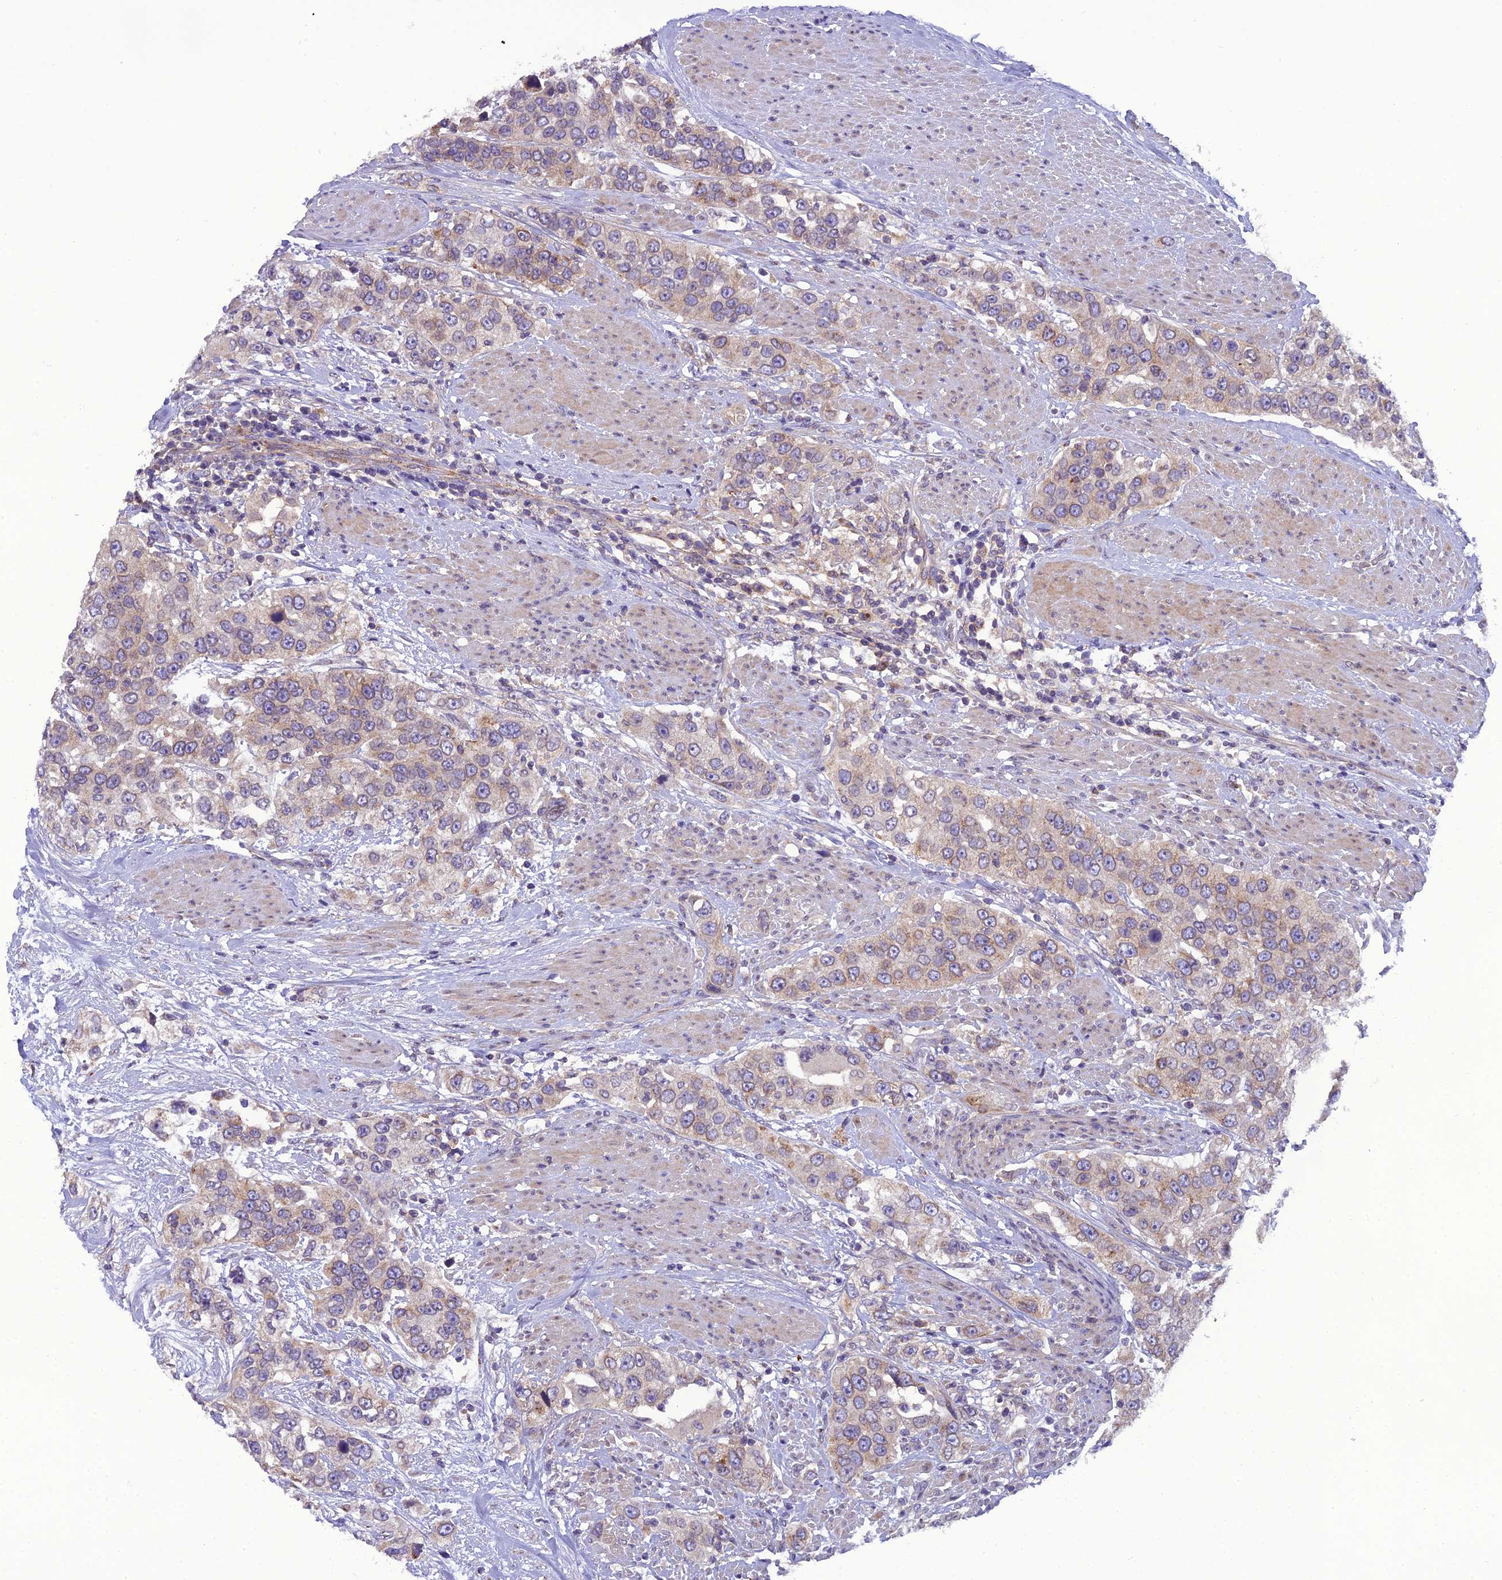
{"staining": {"intensity": "weak", "quantity": "25%-75%", "location": "cytoplasmic/membranous"}, "tissue": "urothelial cancer", "cell_type": "Tumor cells", "image_type": "cancer", "snomed": [{"axis": "morphology", "description": "Urothelial carcinoma, High grade"}, {"axis": "topography", "description": "Urinary bladder"}], "caption": "Brown immunohistochemical staining in high-grade urothelial carcinoma displays weak cytoplasmic/membranous positivity in about 25%-75% of tumor cells.", "gene": "GOLPH3", "patient": {"sex": "female", "age": 80}}